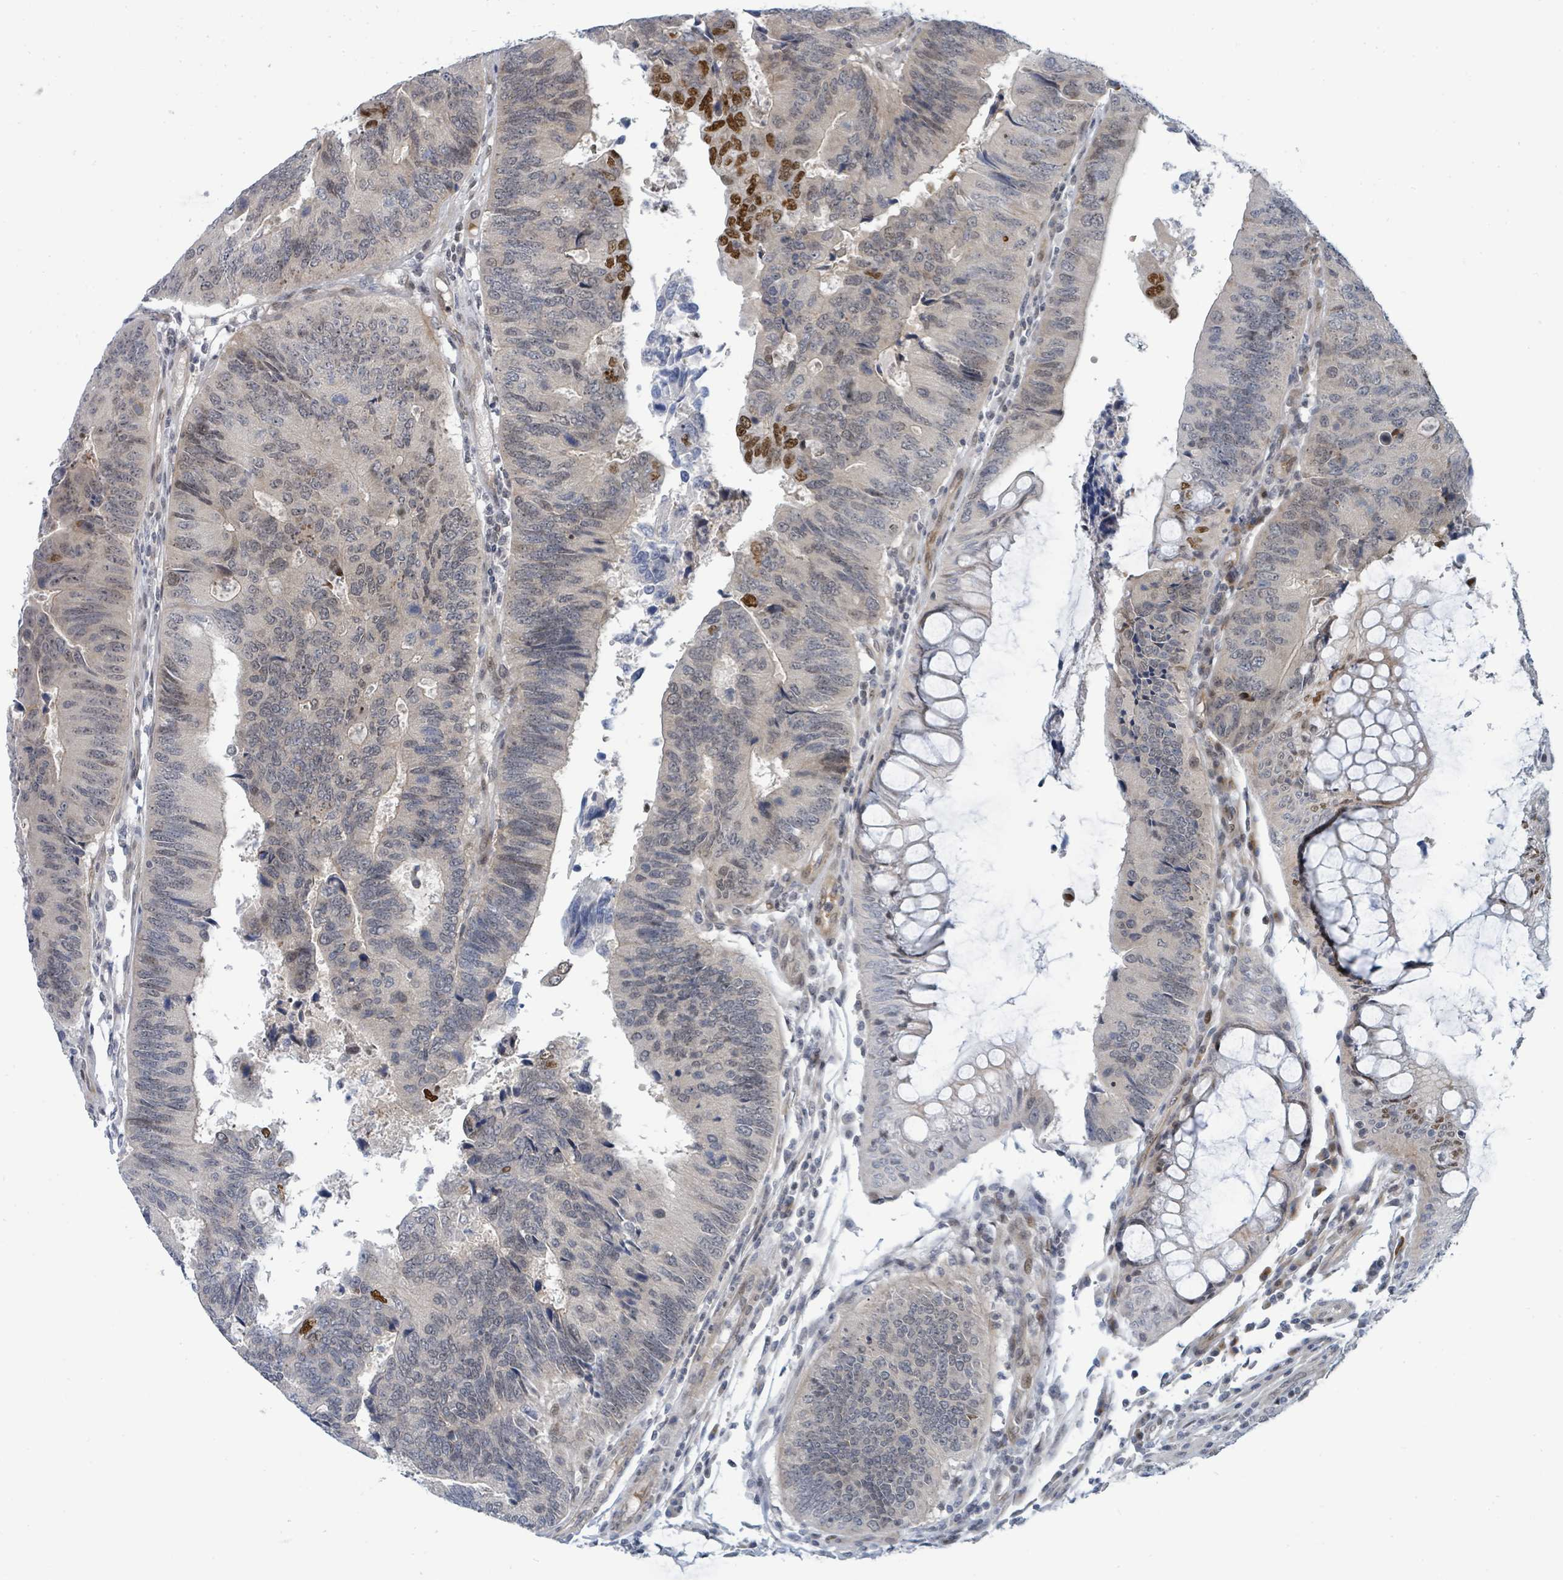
{"staining": {"intensity": "moderate", "quantity": "<25%", "location": "nuclear"}, "tissue": "colorectal cancer", "cell_type": "Tumor cells", "image_type": "cancer", "snomed": [{"axis": "morphology", "description": "Adenocarcinoma, NOS"}, {"axis": "topography", "description": "Colon"}], "caption": "A micrograph of human colorectal adenocarcinoma stained for a protein displays moderate nuclear brown staining in tumor cells.", "gene": "SUMO4", "patient": {"sex": "female", "age": 67}}